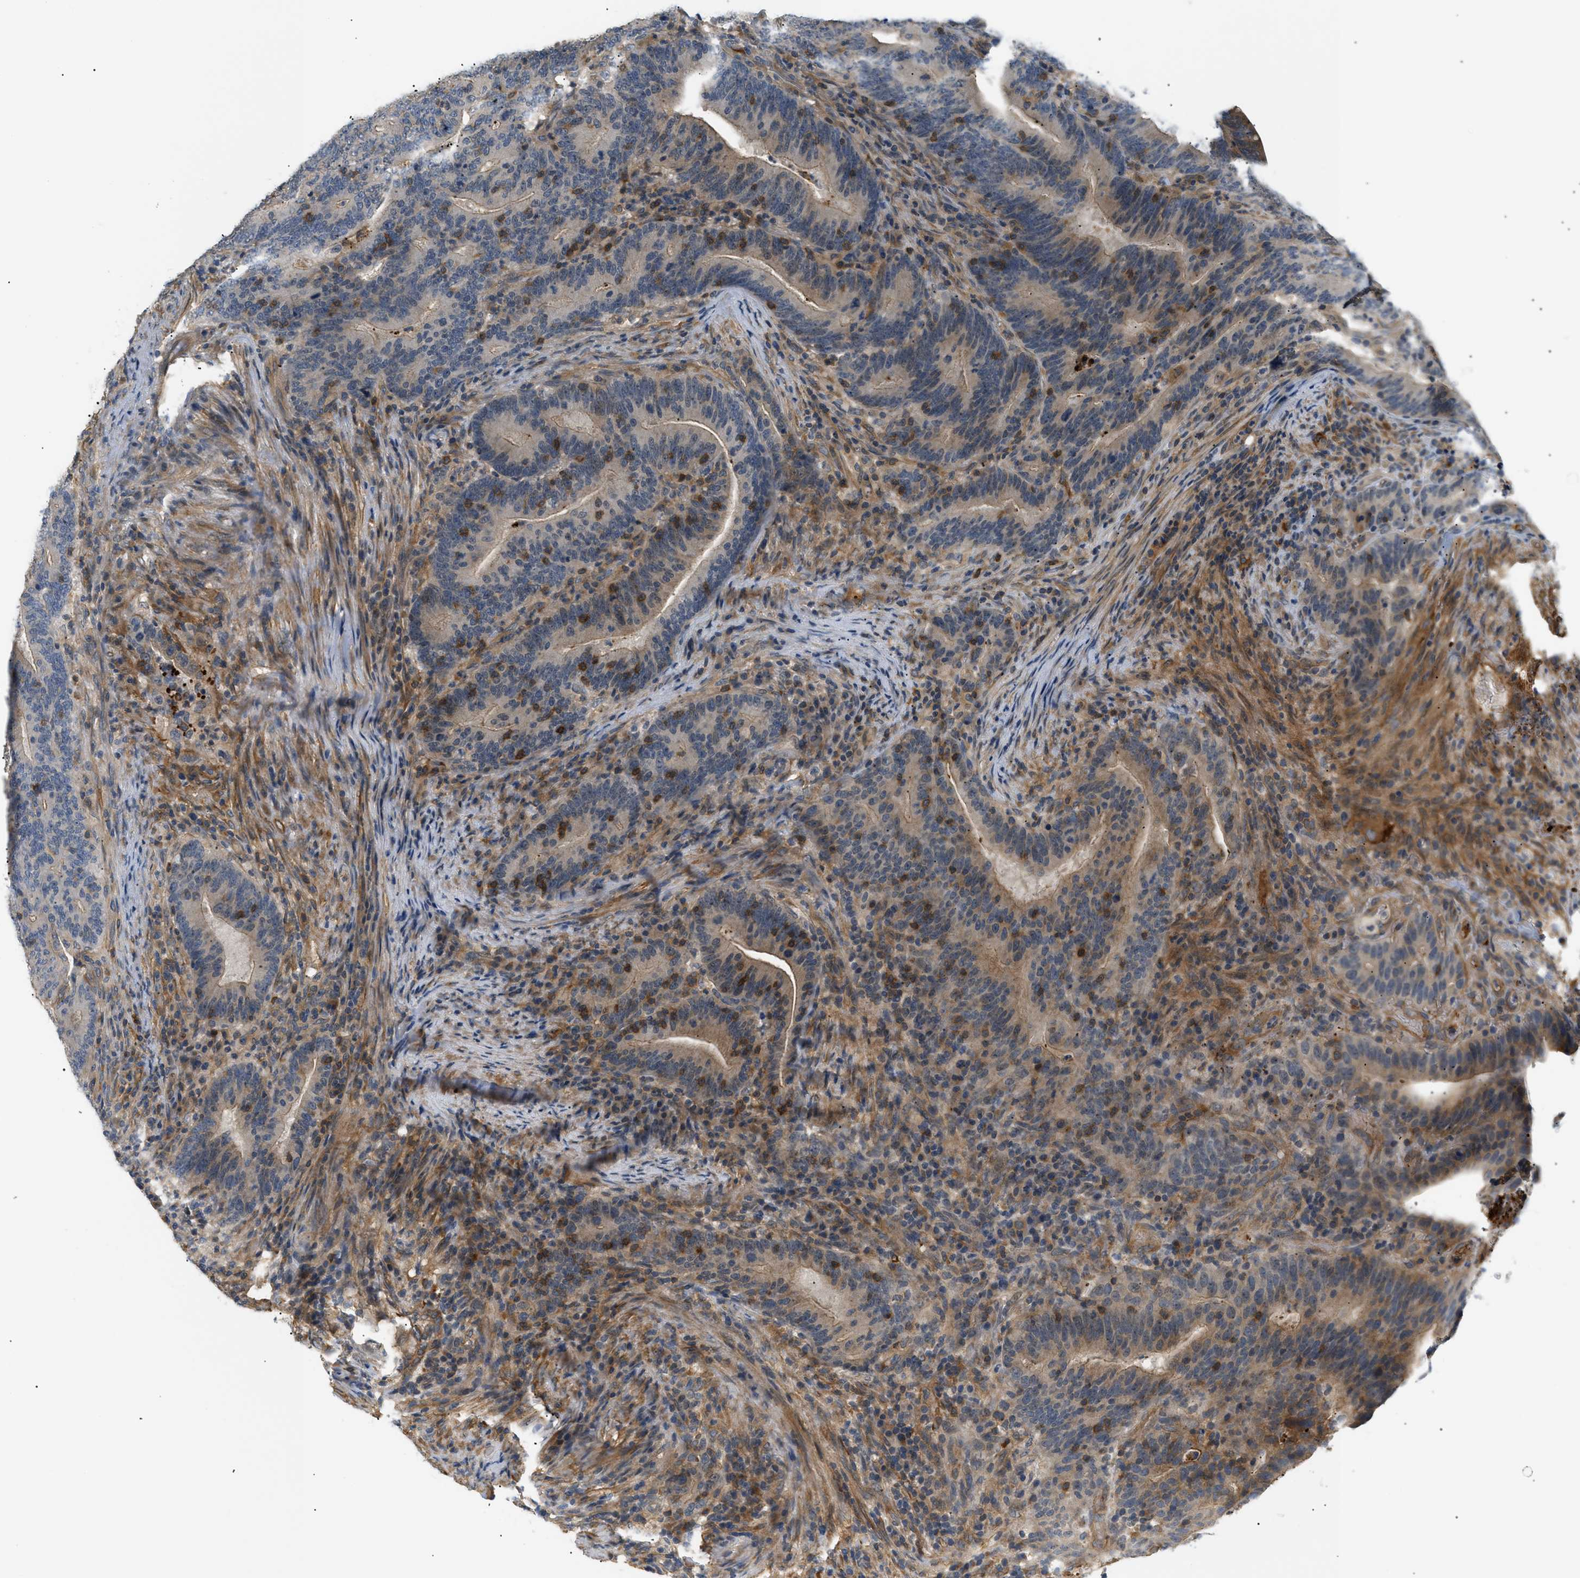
{"staining": {"intensity": "moderate", "quantity": "<25%", "location": "cytoplasmic/membranous,nuclear"}, "tissue": "colorectal cancer", "cell_type": "Tumor cells", "image_type": "cancer", "snomed": [{"axis": "morphology", "description": "Adenocarcinoma, NOS"}, {"axis": "topography", "description": "Colon"}], "caption": "Immunohistochemical staining of human colorectal cancer exhibits low levels of moderate cytoplasmic/membranous and nuclear protein positivity in approximately <25% of tumor cells. (Brightfield microscopy of DAB IHC at high magnification).", "gene": "CORO2B", "patient": {"sex": "female", "age": 66}}